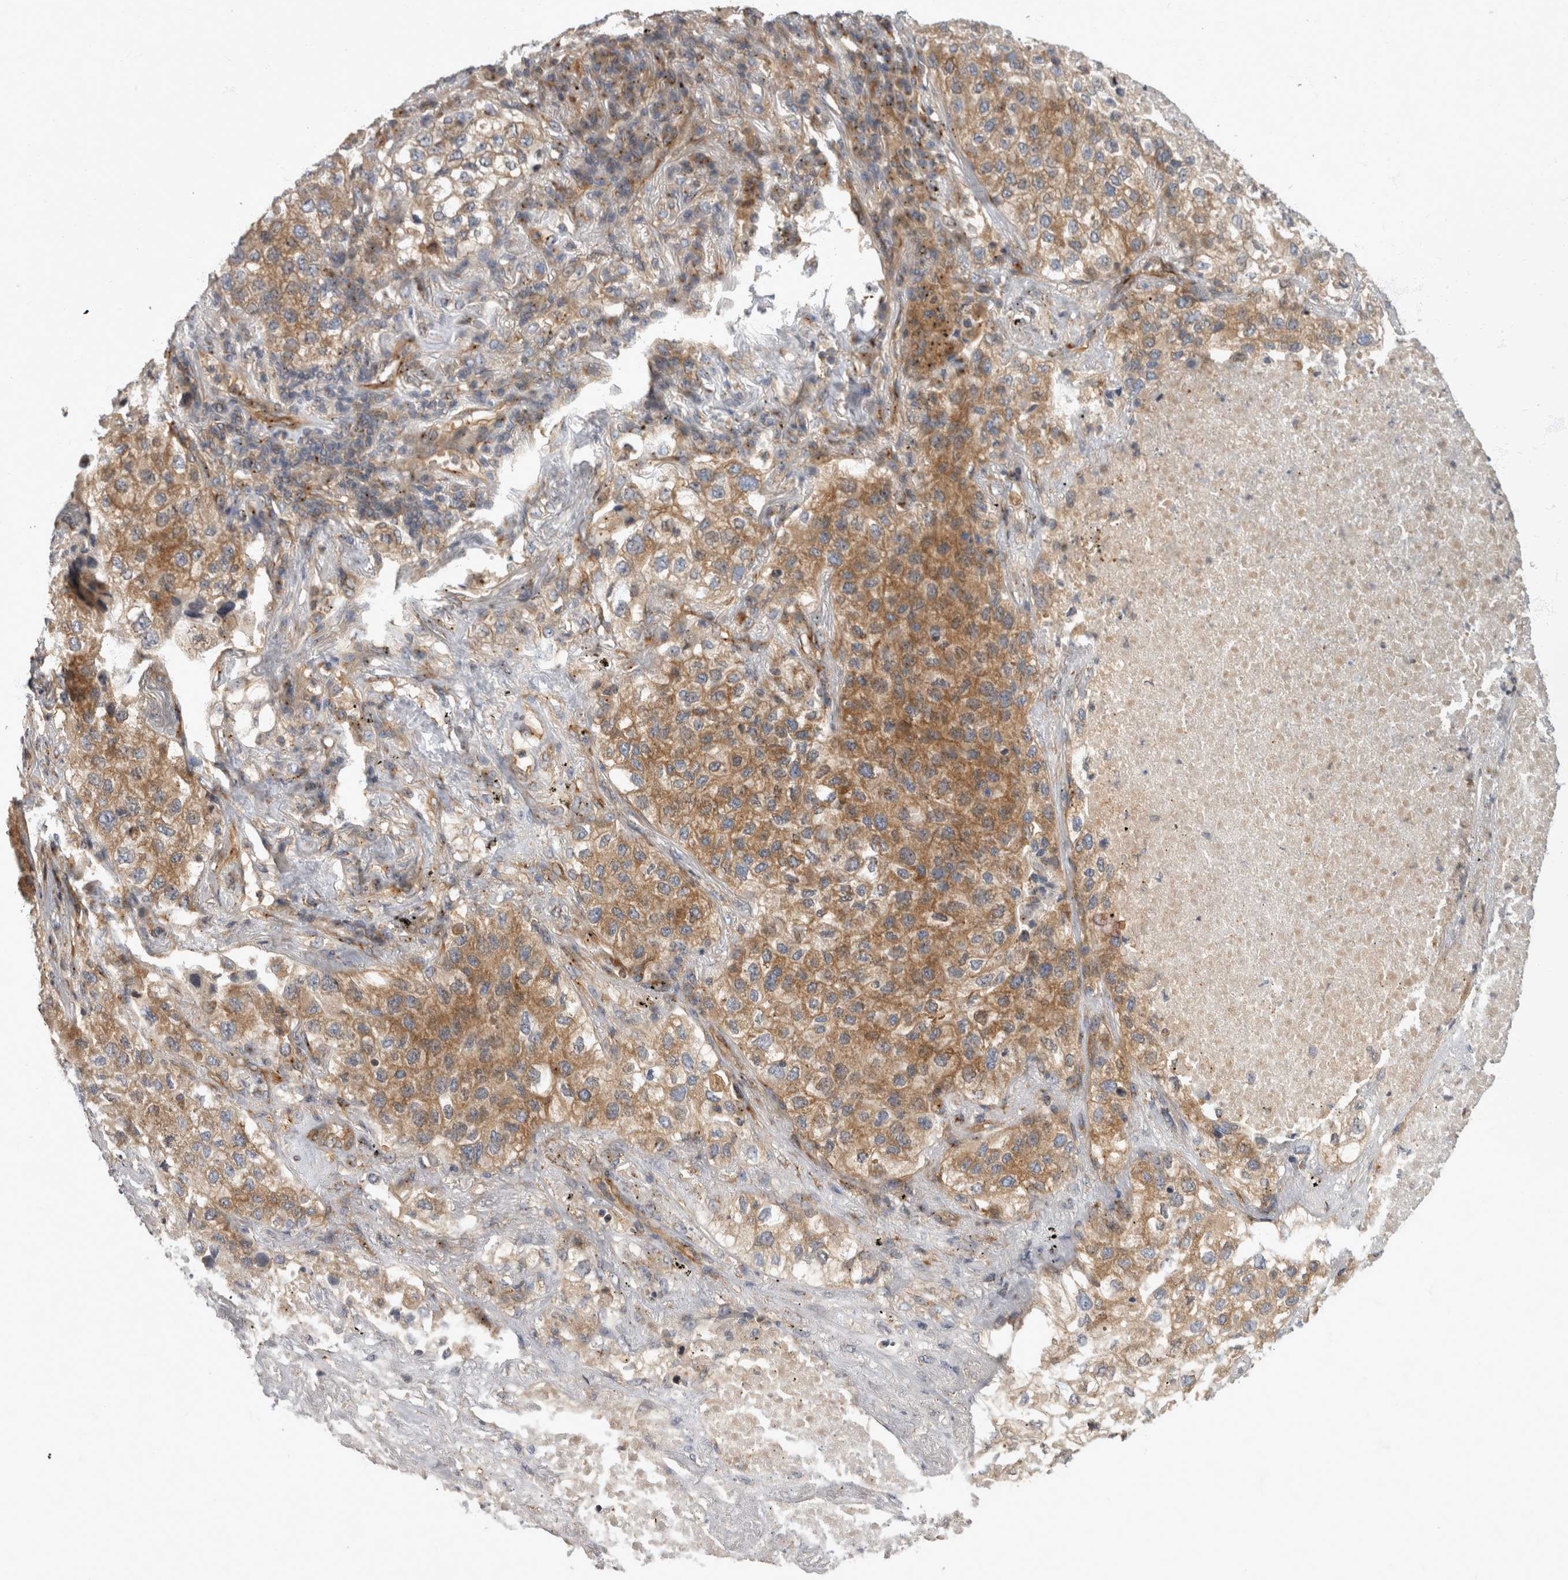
{"staining": {"intensity": "moderate", "quantity": ">75%", "location": "cytoplasmic/membranous"}, "tissue": "lung cancer", "cell_type": "Tumor cells", "image_type": "cancer", "snomed": [{"axis": "morphology", "description": "Adenocarcinoma, NOS"}, {"axis": "topography", "description": "Lung"}], "caption": "Lung cancer stained for a protein (brown) displays moderate cytoplasmic/membranous positive staining in approximately >75% of tumor cells.", "gene": "HOOK3", "patient": {"sex": "male", "age": 63}}